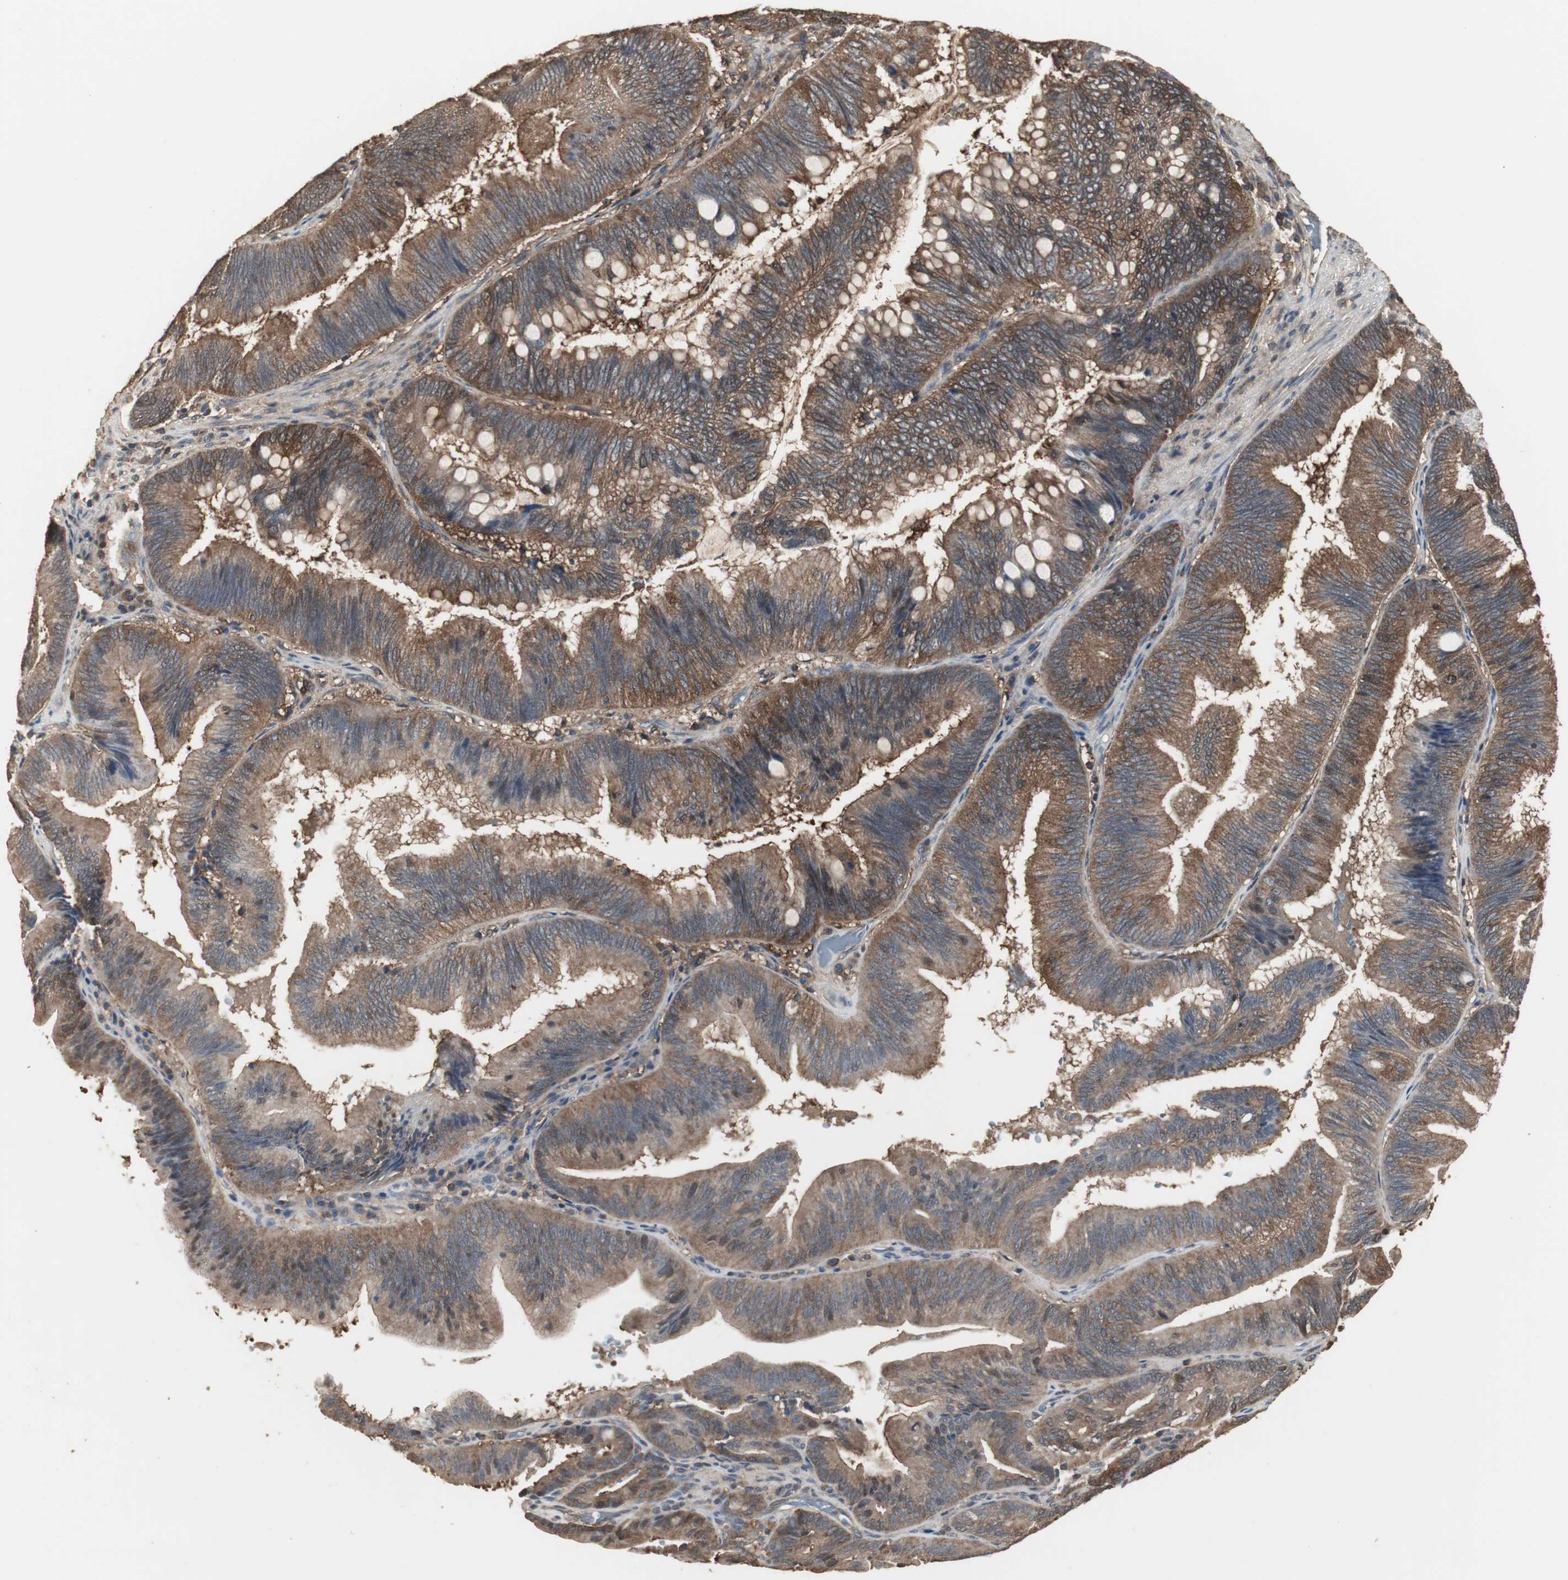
{"staining": {"intensity": "strong", "quantity": ">75%", "location": "cytoplasmic/membranous"}, "tissue": "pancreatic cancer", "cell_type": "Tumor cells", "image_type": "cancer", "snomed": [{"axis": "morphology", "description": "Adenocarcinoma, NOS"}, {"axis": "topography", "description": "Pancreas"}], "caption": "A photomicrograph of pancreatic cancer (adenocarcinoma) stained for a protein shows strong cytoplasmic/membranous brown staining in tumor cells.", "gene": "HPRT1", "patient": {"sex": "male", "age": 82}}